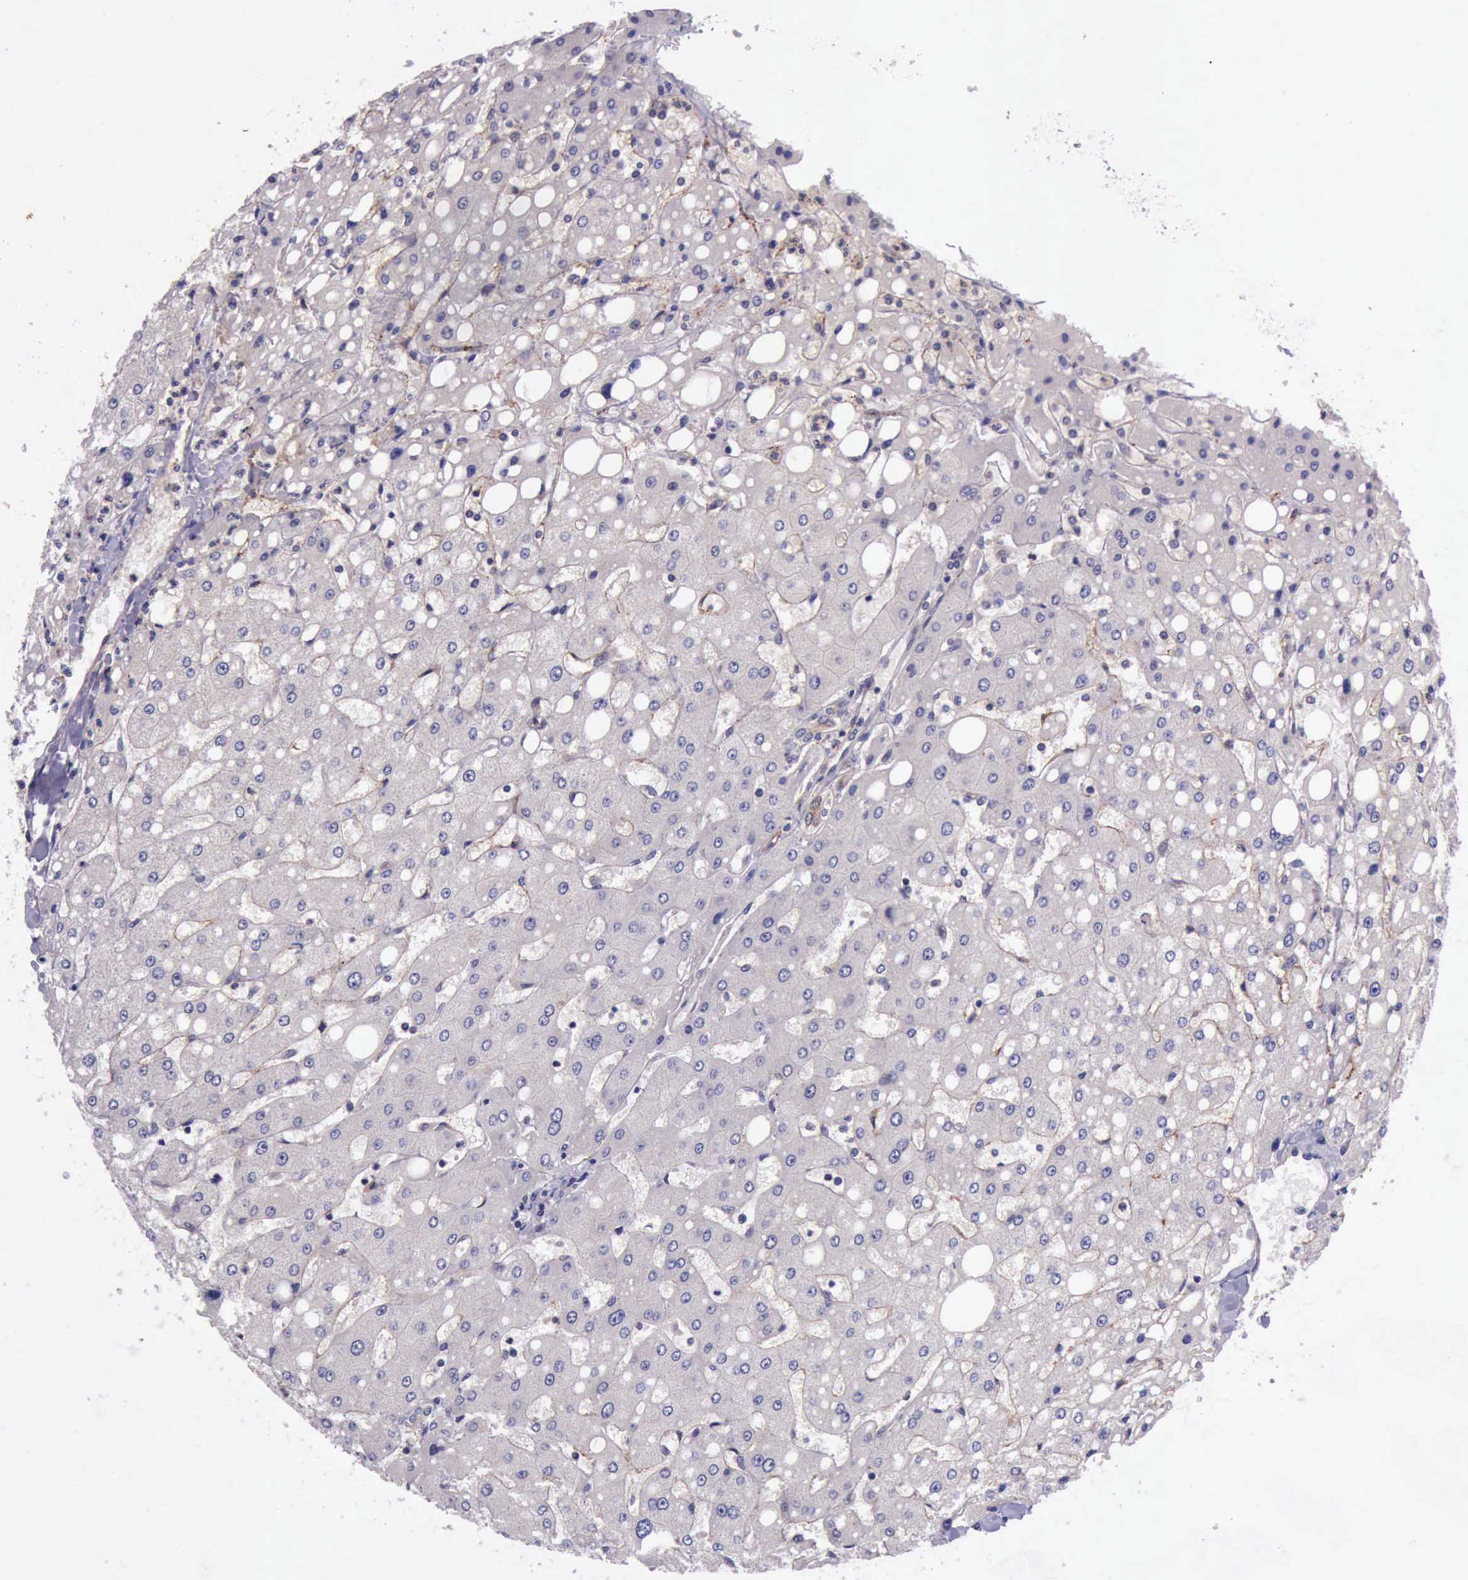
{"staining": {"intensity": "negative", "quantity": "none", "location": "none"}, "tissue": "liver", "cell_type": "Hepatocytes", "image_type": "normal", "snomed": [{"axis": "morphology", "description": "Normal tissue, NOS"}, {"axis": "topography", "description": "Liver"}], "caption": "Hepatocytes show no significant protein staining in unremarkable liver. (Brightfield microscopy of DAB (3,3'-diaminobenzidine) immunohistochemistry (IHC) at high magnification).", "gene": "PRICKLE3", "patient": {"sex": "male", "age": 49}}